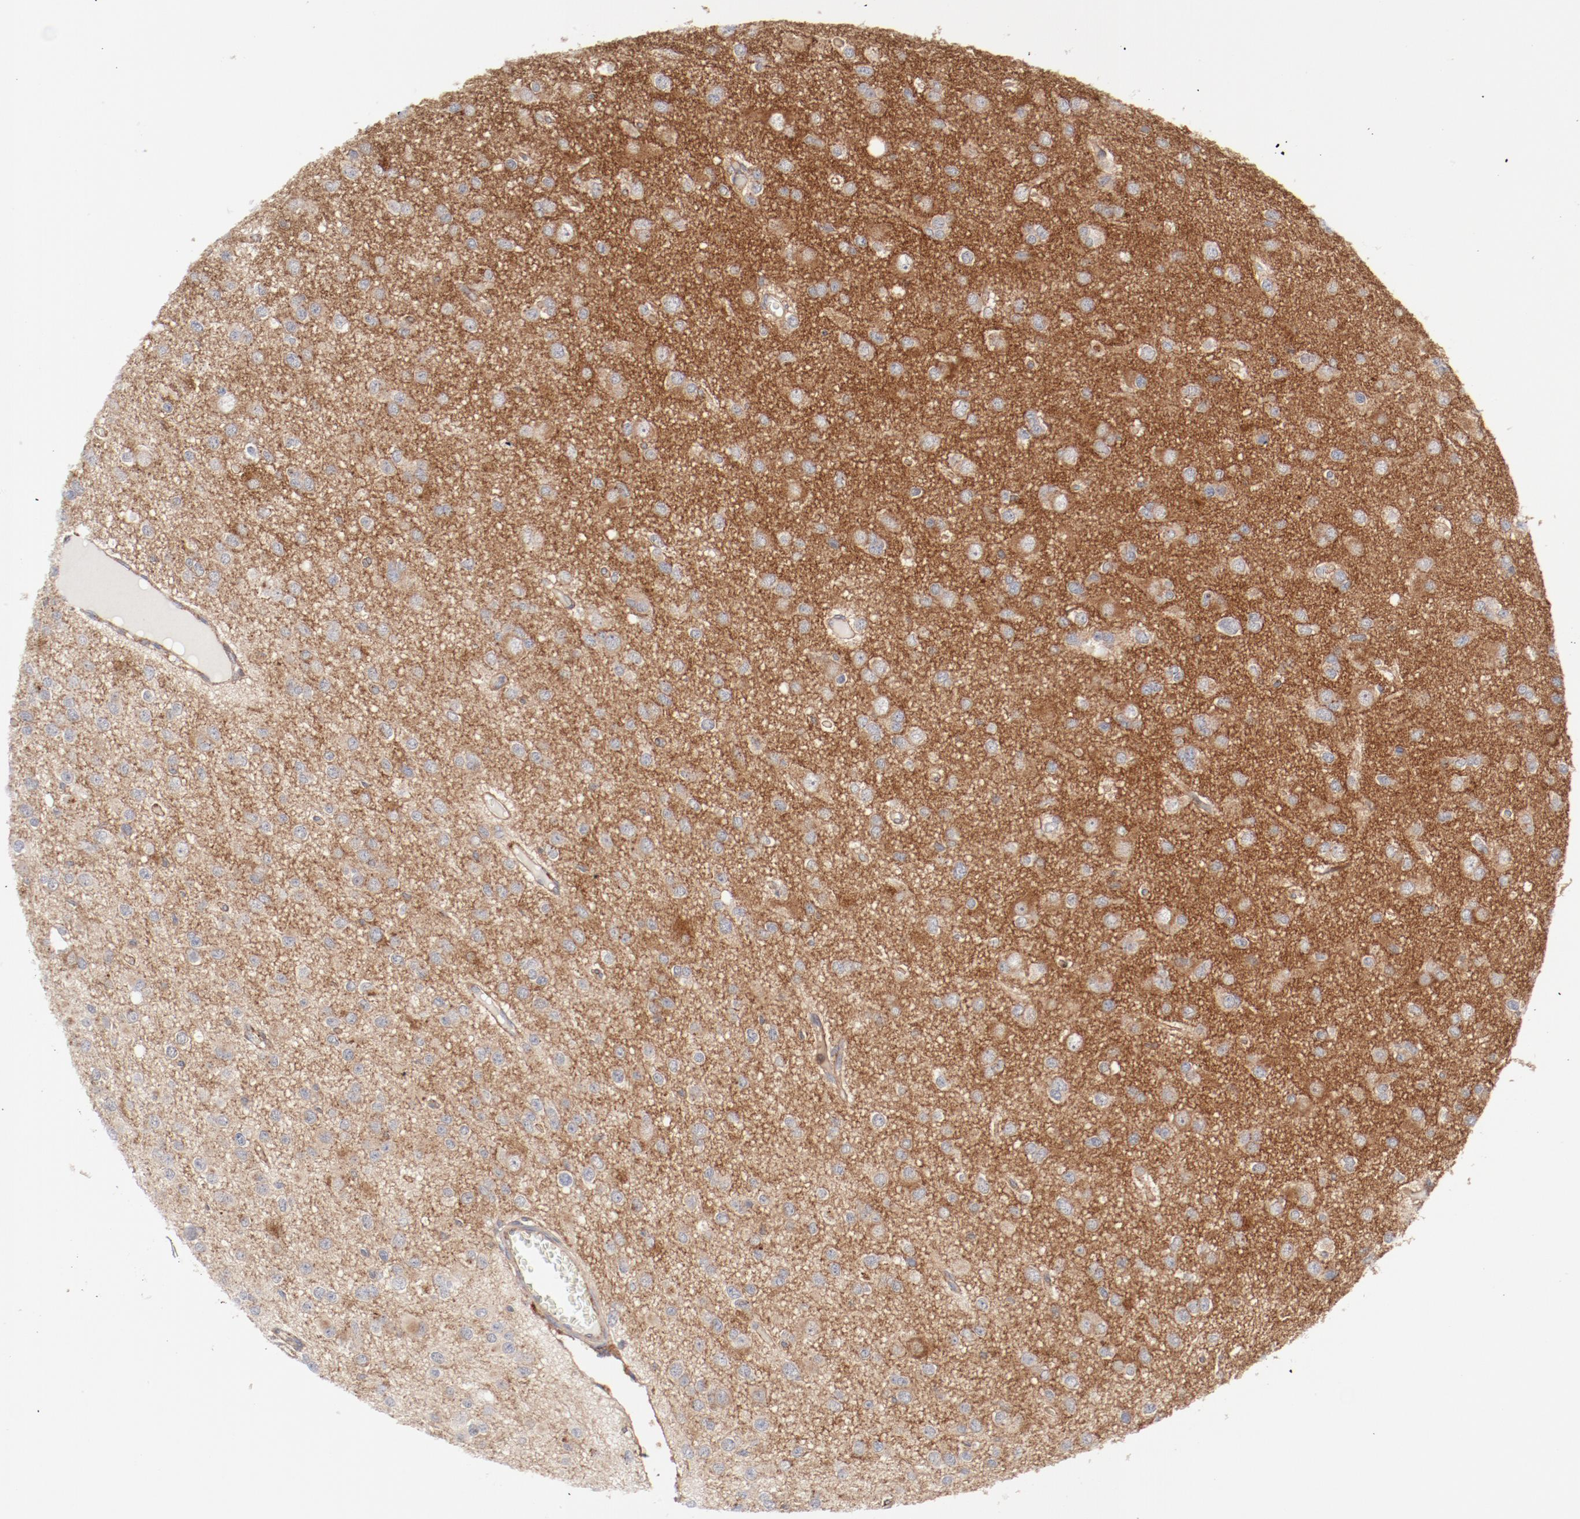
{"staining": {"intensity": "moderate", "quantity": ">75%", "location": "cytoplasmic/membranous"}, "tissue": "glioma", "cell_type": "Tumor cells", "image_type": "cancer", "snomed": [{"axis": "morphology", "description": "Glioma, malignant, Low grade"}, {"axis": "topography", "description": "Brain"}], "caption": "Protein analysis of malignant low-grade glioma tissue demonstrates moderate cytoplasmic/membranous expression in approximately >75% of tumor cells. The staining is performed using DAB brown chromogen to label protein expression. The nuclei are counter-stained blue using hematoxylin.", "gene": "AP2A1", "patient": {"sex": "male", "age": 42}}